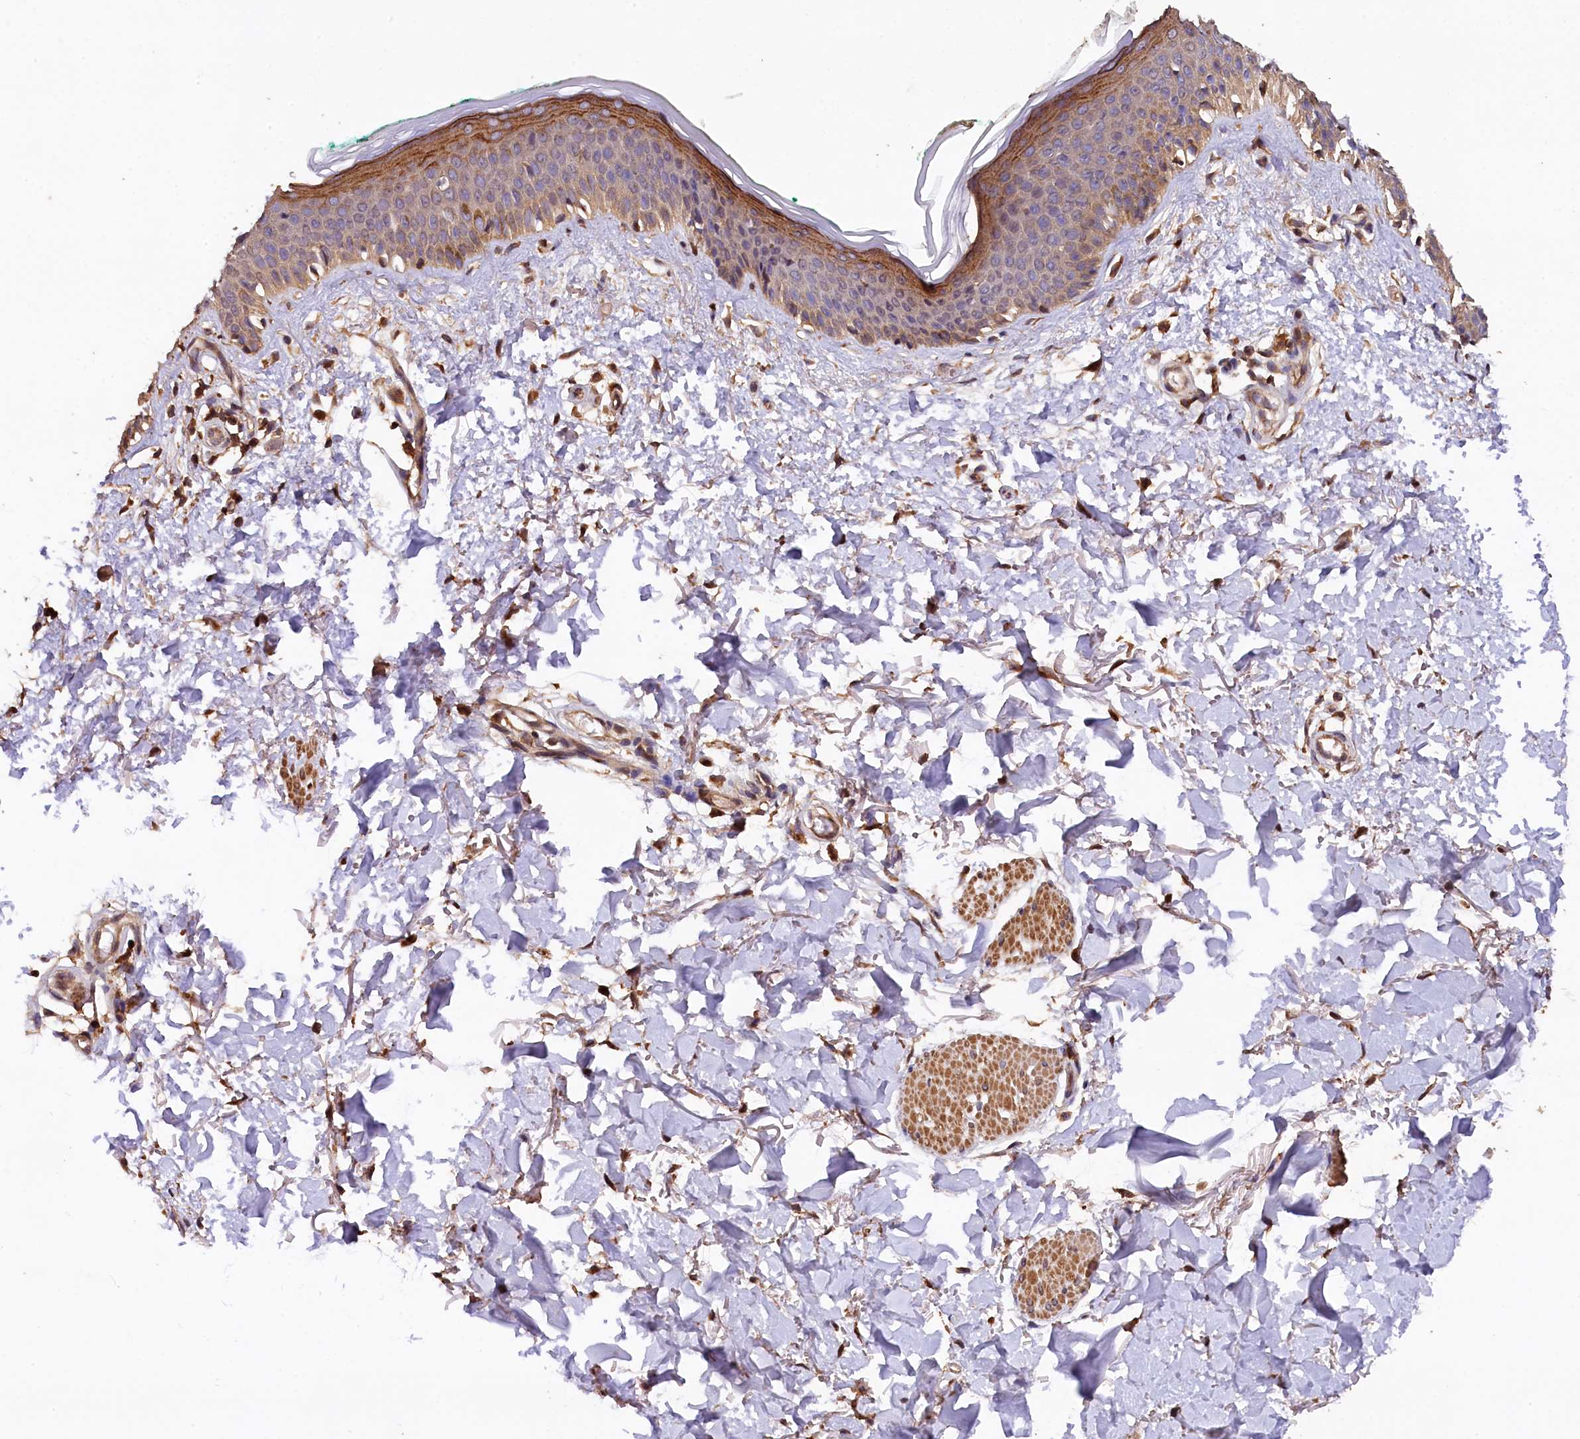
{"staining": {"intensity": "moderate", "quantity": ">75%", "location": "cytoplasmic/membranous"}, "tissue": "skin", "cell_type": "Fibroblasts", "image_type": "normal", "snomed": [{"axis": "morphology", "description": "Normal tissue, NOS"}, {"axis": "topography", "description": "Skin"}], "caption": "IHC of unremarkable skin reveals medium levels of moderate cytoplasmic/membranous expression in about >75% of fibroblasts. The protein is shown in brown color, while the nuclei are stained blue.", "gene": "KLC2", "patient": {"sex": "male", "age": 62}}